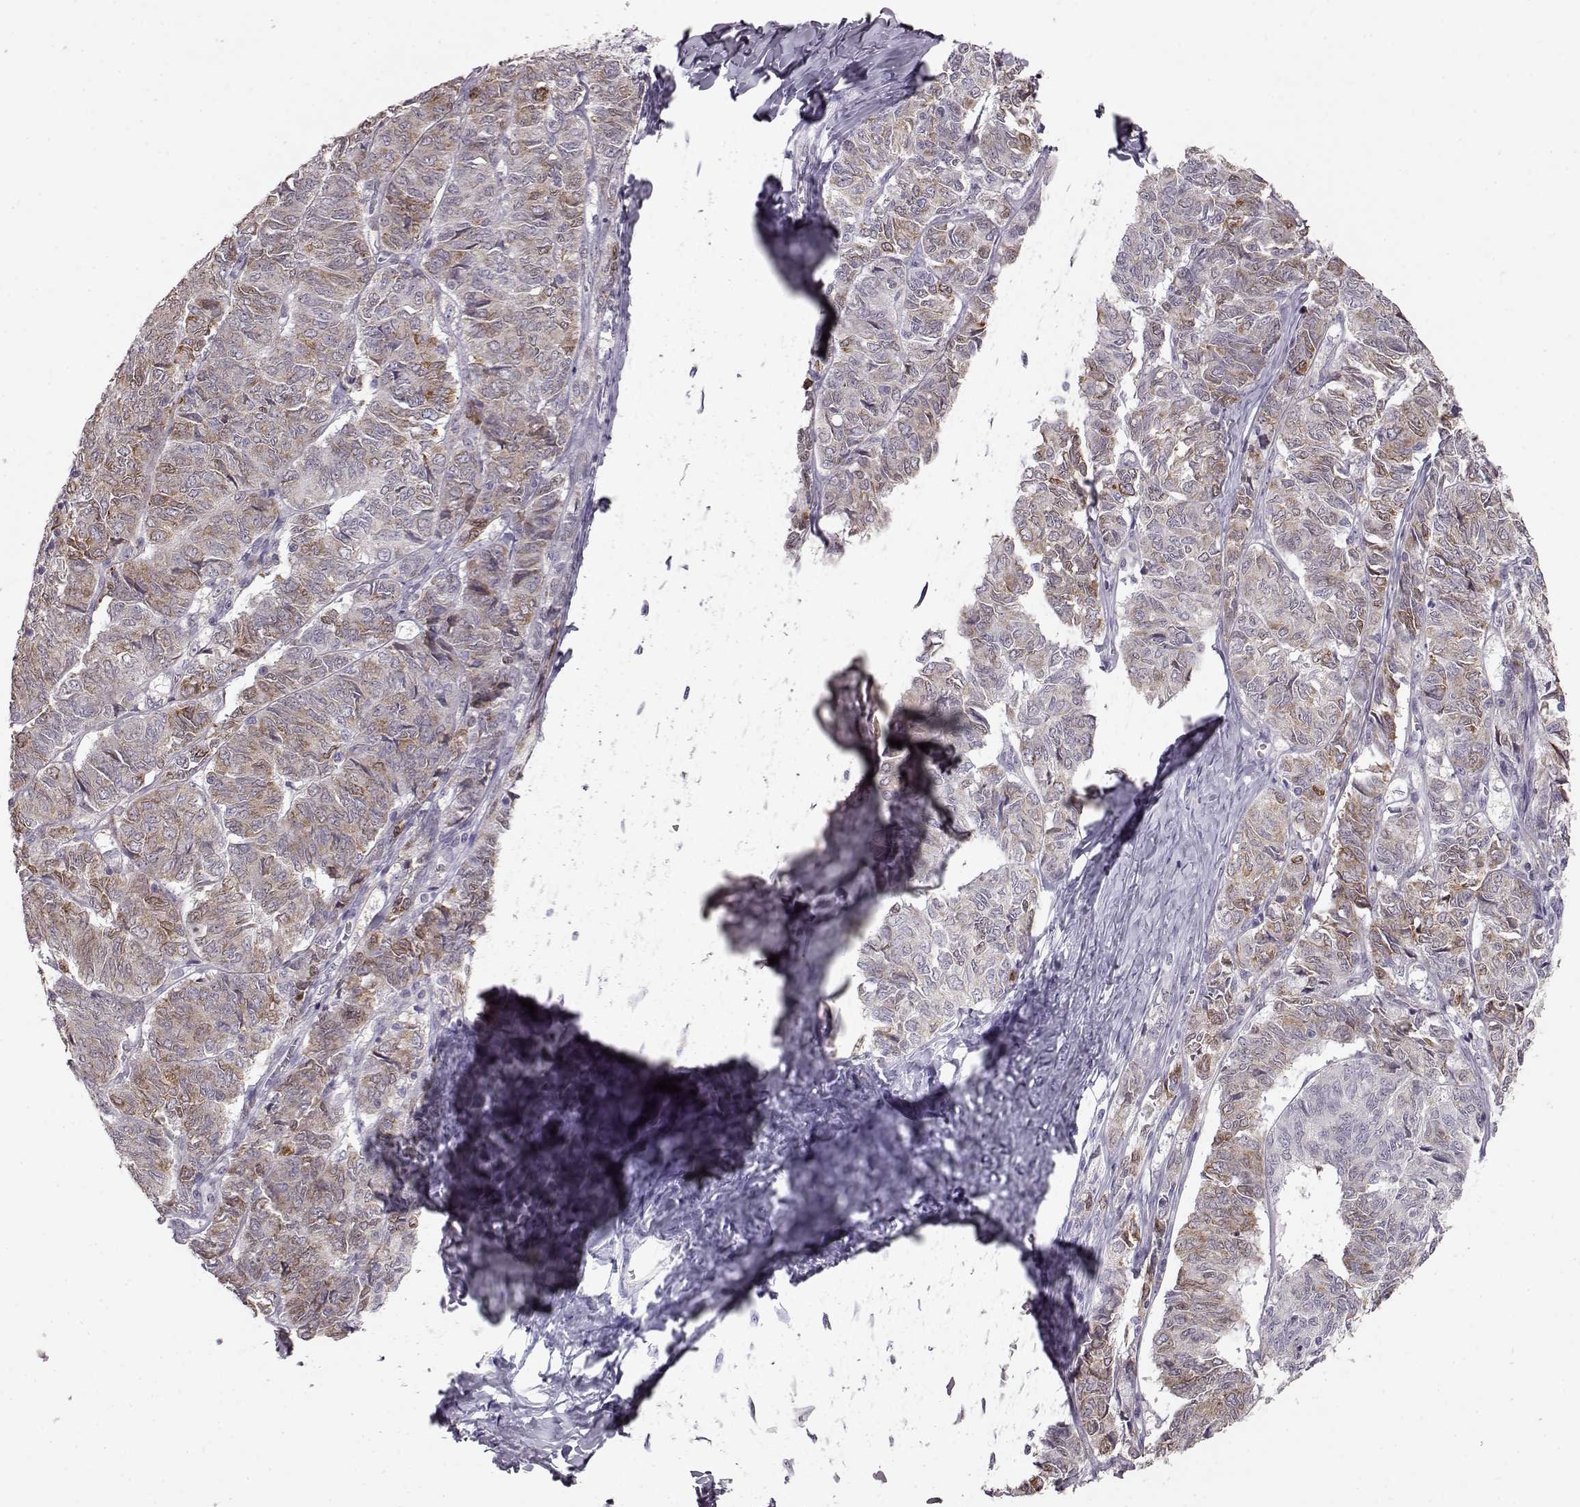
{"staining": {"intensity": "moderate", "quantity": "<25%", "location": "cytoplasmic/membranous"}, "tissue": "ovarian cancer", "cell_type": "Tumor cells", "image_type": "cancer", "snomed": [{"axis": "morphology", "description": "Carcinoma, endometroid"}, {"axis": "topography", "description": "Ovary"}], "caption": "Immunohistochemical staining of human ovarian cancer (endometroid carcinoma) reveals moderate cytoplasmic/membranous protein expression in approximately <25% of tumor cells.", "gene": "ELOVL5", "patient": {"sex": "female", "age": 80}}